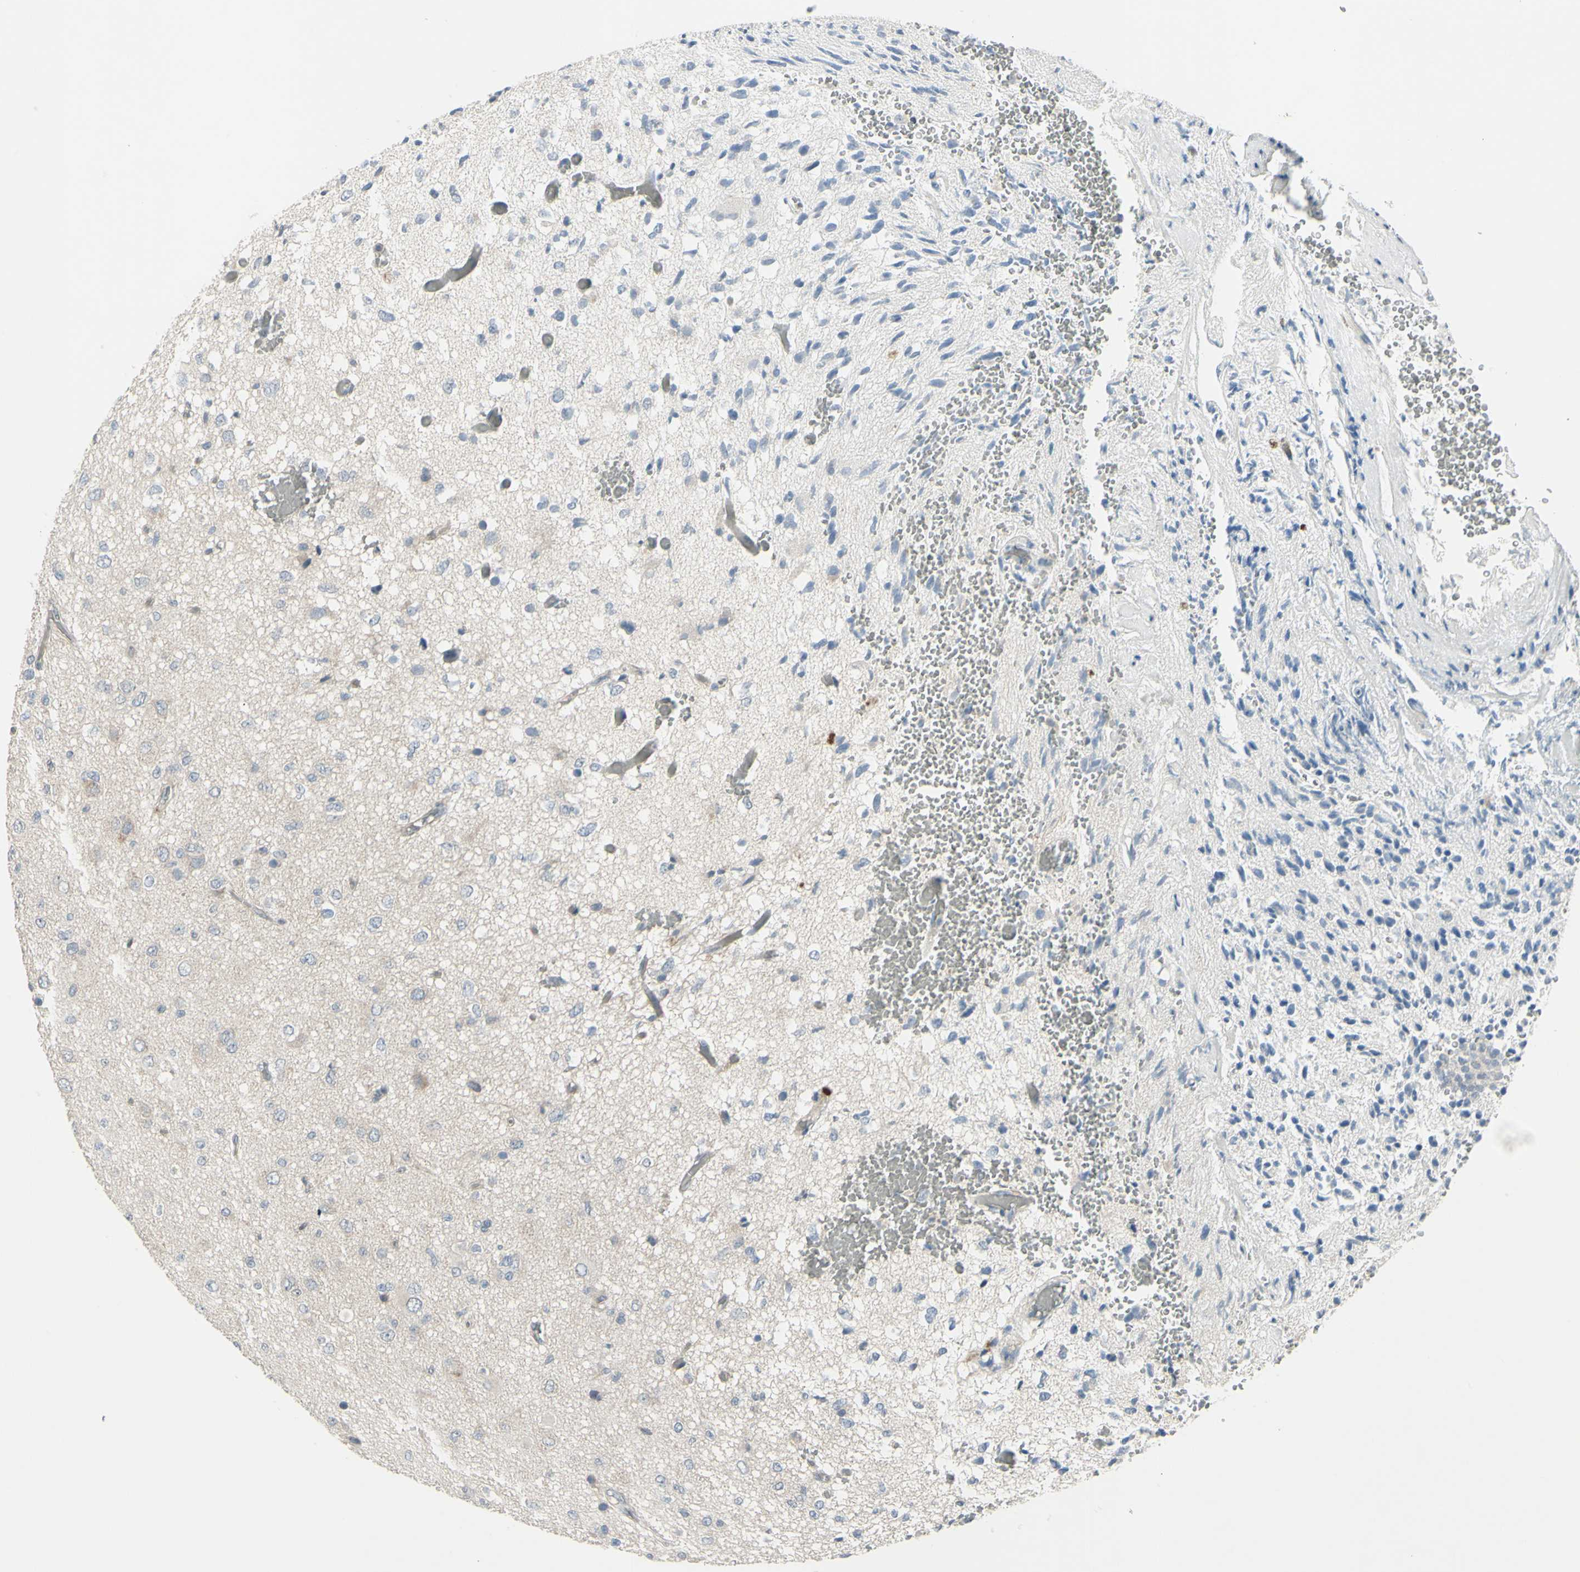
{"staining": {"intensity": "negative", "quantity": "none", "location": "none"}, "tissue": "glioma", "cell_type": "Tumor cells", "image_type": "cancer", "snomed": [{"axis": "morphology", "description": "Glioma, malignant, High grade"}, {"axis": "topography", "description": "pancreas cauda"}], "caption": "A high-resolution micrograph shows immunohistochemistry (IHC) staining of malignant glioma (high-grade), which shows no significant expression in tumor cells.", "gene": "ETNK1", "patient": {"sex": "male", "age": 60}}